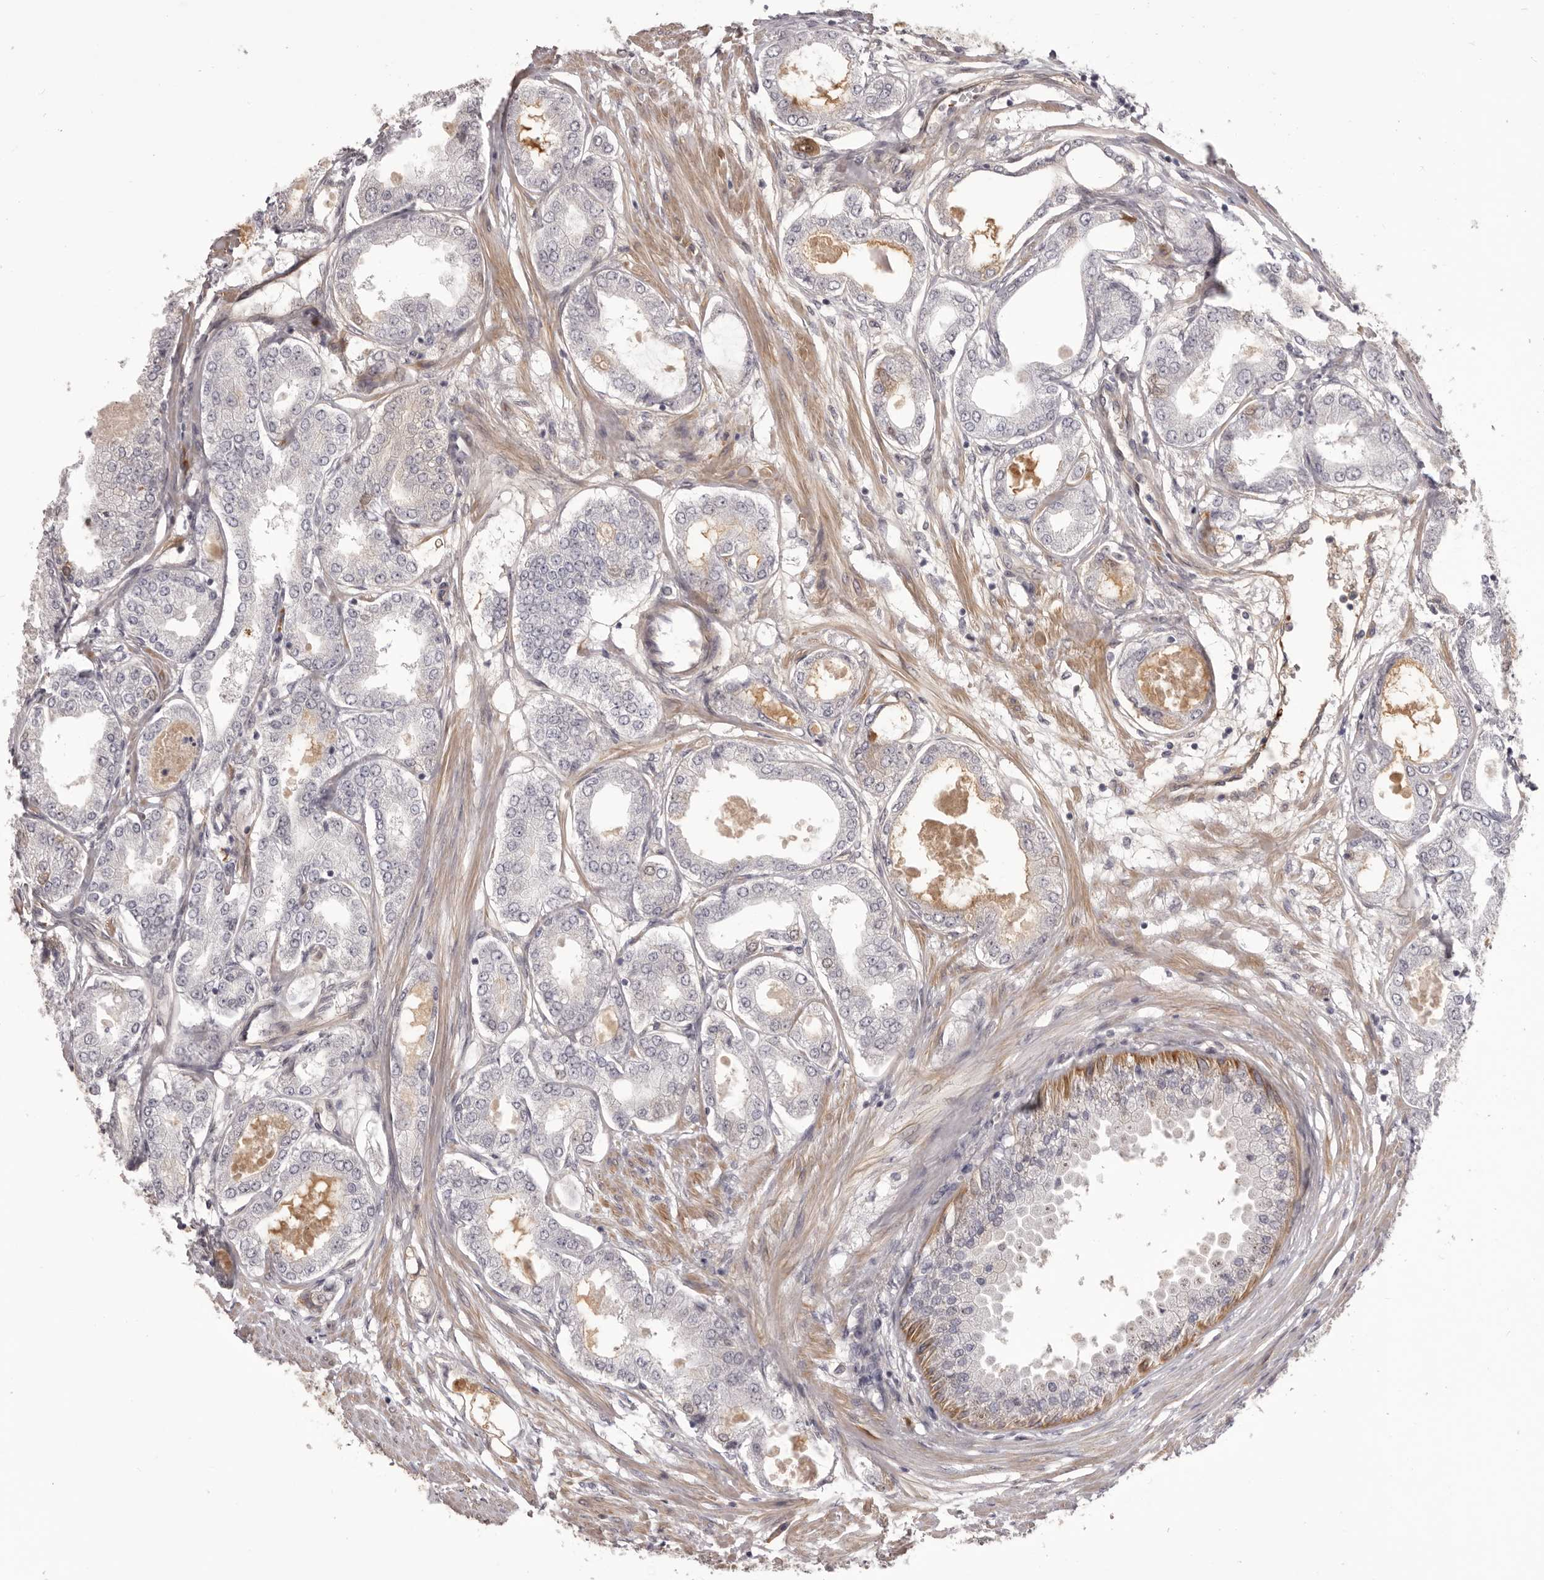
{"staining": {"intensity": "negative", "quantity": "none", "location": "none"}, "tissue": "prostate cancer", "cell_type": "Tumor cells", "image_type": "cancer", "snomed": [{"axis": "morphology", "description": "Adenocarcinoma, Low grade"}, {"axis": "topography", "description": "Prostate"}], "caption": "DAB immunohistochemical staining of human prostate low-grade adenocarcinoma shows no significant positivity in tumor cells. The staining is performed using DAB brown chromogen with nuclei counter-stained in using hematoxylin.", "gene": "OTUD3", "patient": {"sex": "male", "age": 63}}